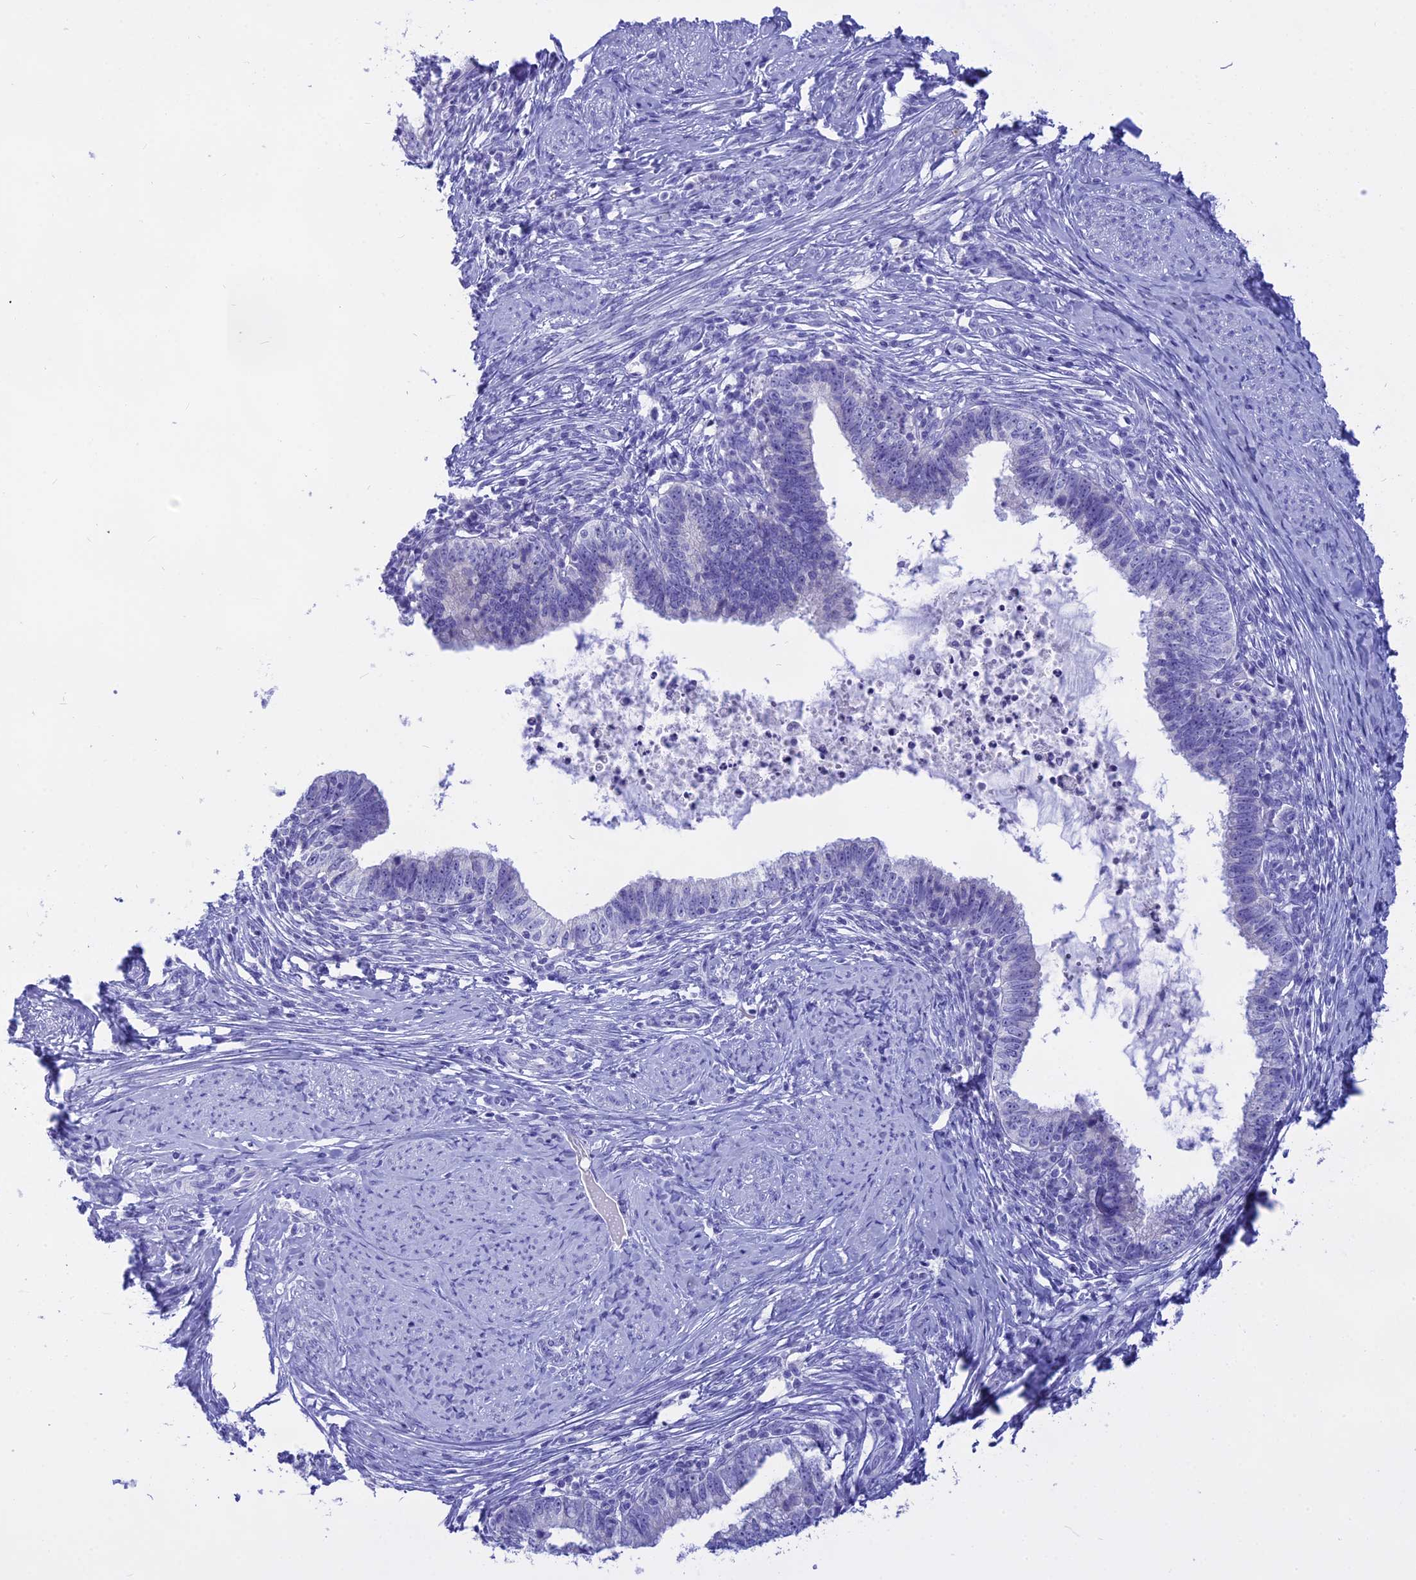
{"staining": {"intensity": "negative", "quantity": "none", "location": "none"}, "tissue": "cervical cancer", "cell_type": "Tumor cells", "image_type": "cancer", "snomed": [{"axis": "morphology", "description": "Adenocarcinoma, NOS"}, {"axis": "topography", "description": "Cervix"}], "caption": "Cervical cancer stained for a protein using immunohistochemistry (IHC) shows no positivity tumor cells.", "gene": "ISCA1", "patient": {"sex": "female", "age": 36}}